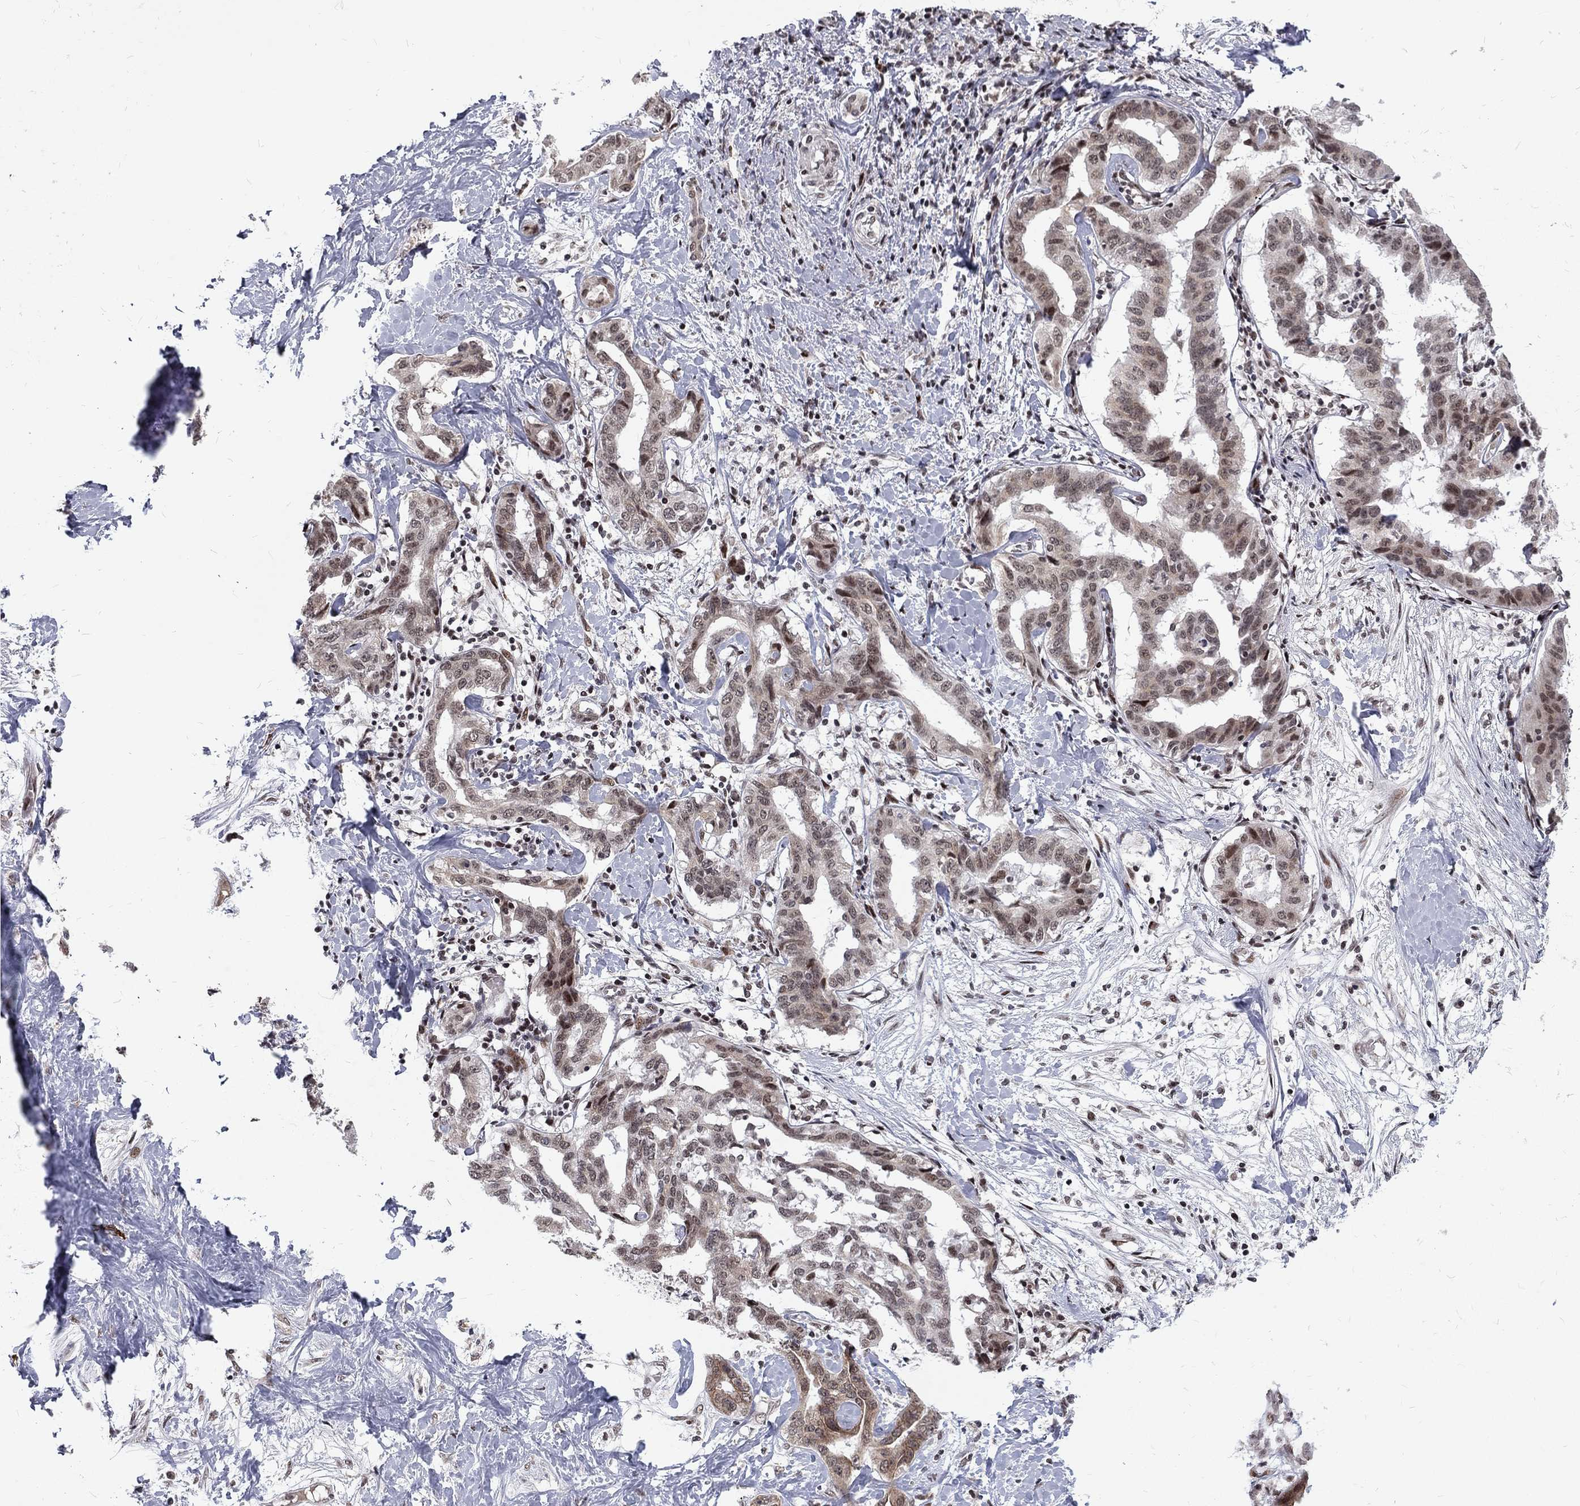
{"staining": {"intensity": "moderate", "quantity": "25%-75%", "location": "cytoplasmic/membranous,nuclear"}, "tissue": "liver cancer", "cell_type": "Tumor cells", "image_type": "cancer", "snomed": [{"axis": "morphology", "description": "Cholangiocarcinoma"}, {"axis": "topography", "description": "Liver"}], "caption": "The micrograph displays a brown stain indicating the presence of a protein in the cytoplasmic/membranous and nuclear of tumor cells in liver cancer (cholangiocarcinoma). The staining is performed using DAB (3,3'-diaminobenzidine) brown chromogen to label protein expression. The nuclei are counter-stained blue using hematoxylin.", "gene": "TCEAL1", "patient": {"sex": "male", "age": 59}}